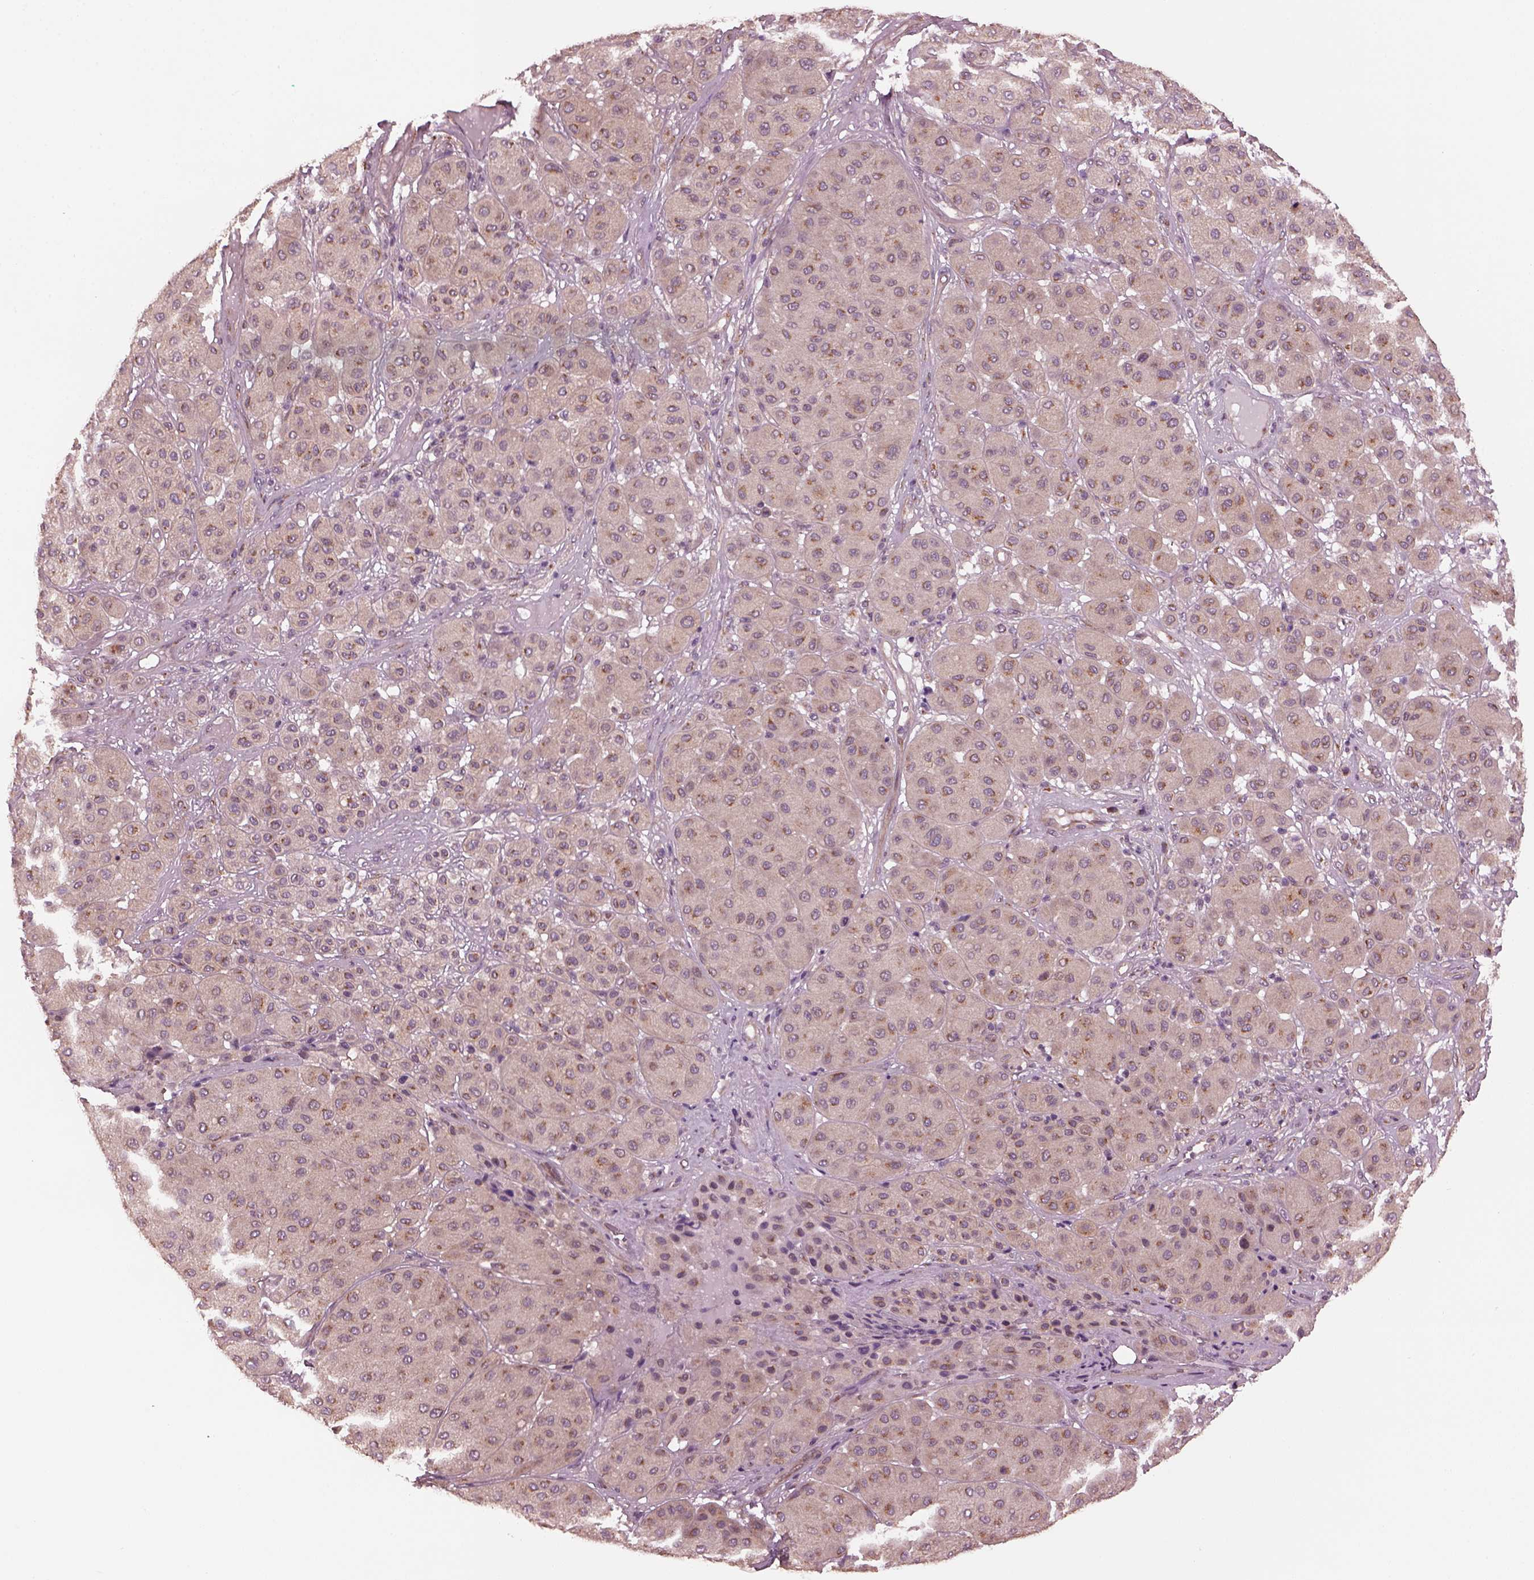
{"staining": {"intensity": "moderate", "quantity": "25%-75%", "location": "cytoplasmic/membranous"}, "tissue": "melanoma", "cell_type": "Tumor cells", "image_type": "cancer", "snomed": [{"axis": "morphology", "description": "Malignant melanoma, Metastatic site"}, {"axis": "topography", "description": "Smooth muscle"}], "caption": "Immunohistochemical staining of melanoma displays medium levels of moderate cytoplasmic/membranous protein expression in approximately 25%-75% of tumor cells.", "gene": "RUFY3", "patient": {"sex": "male", "age": 41}}